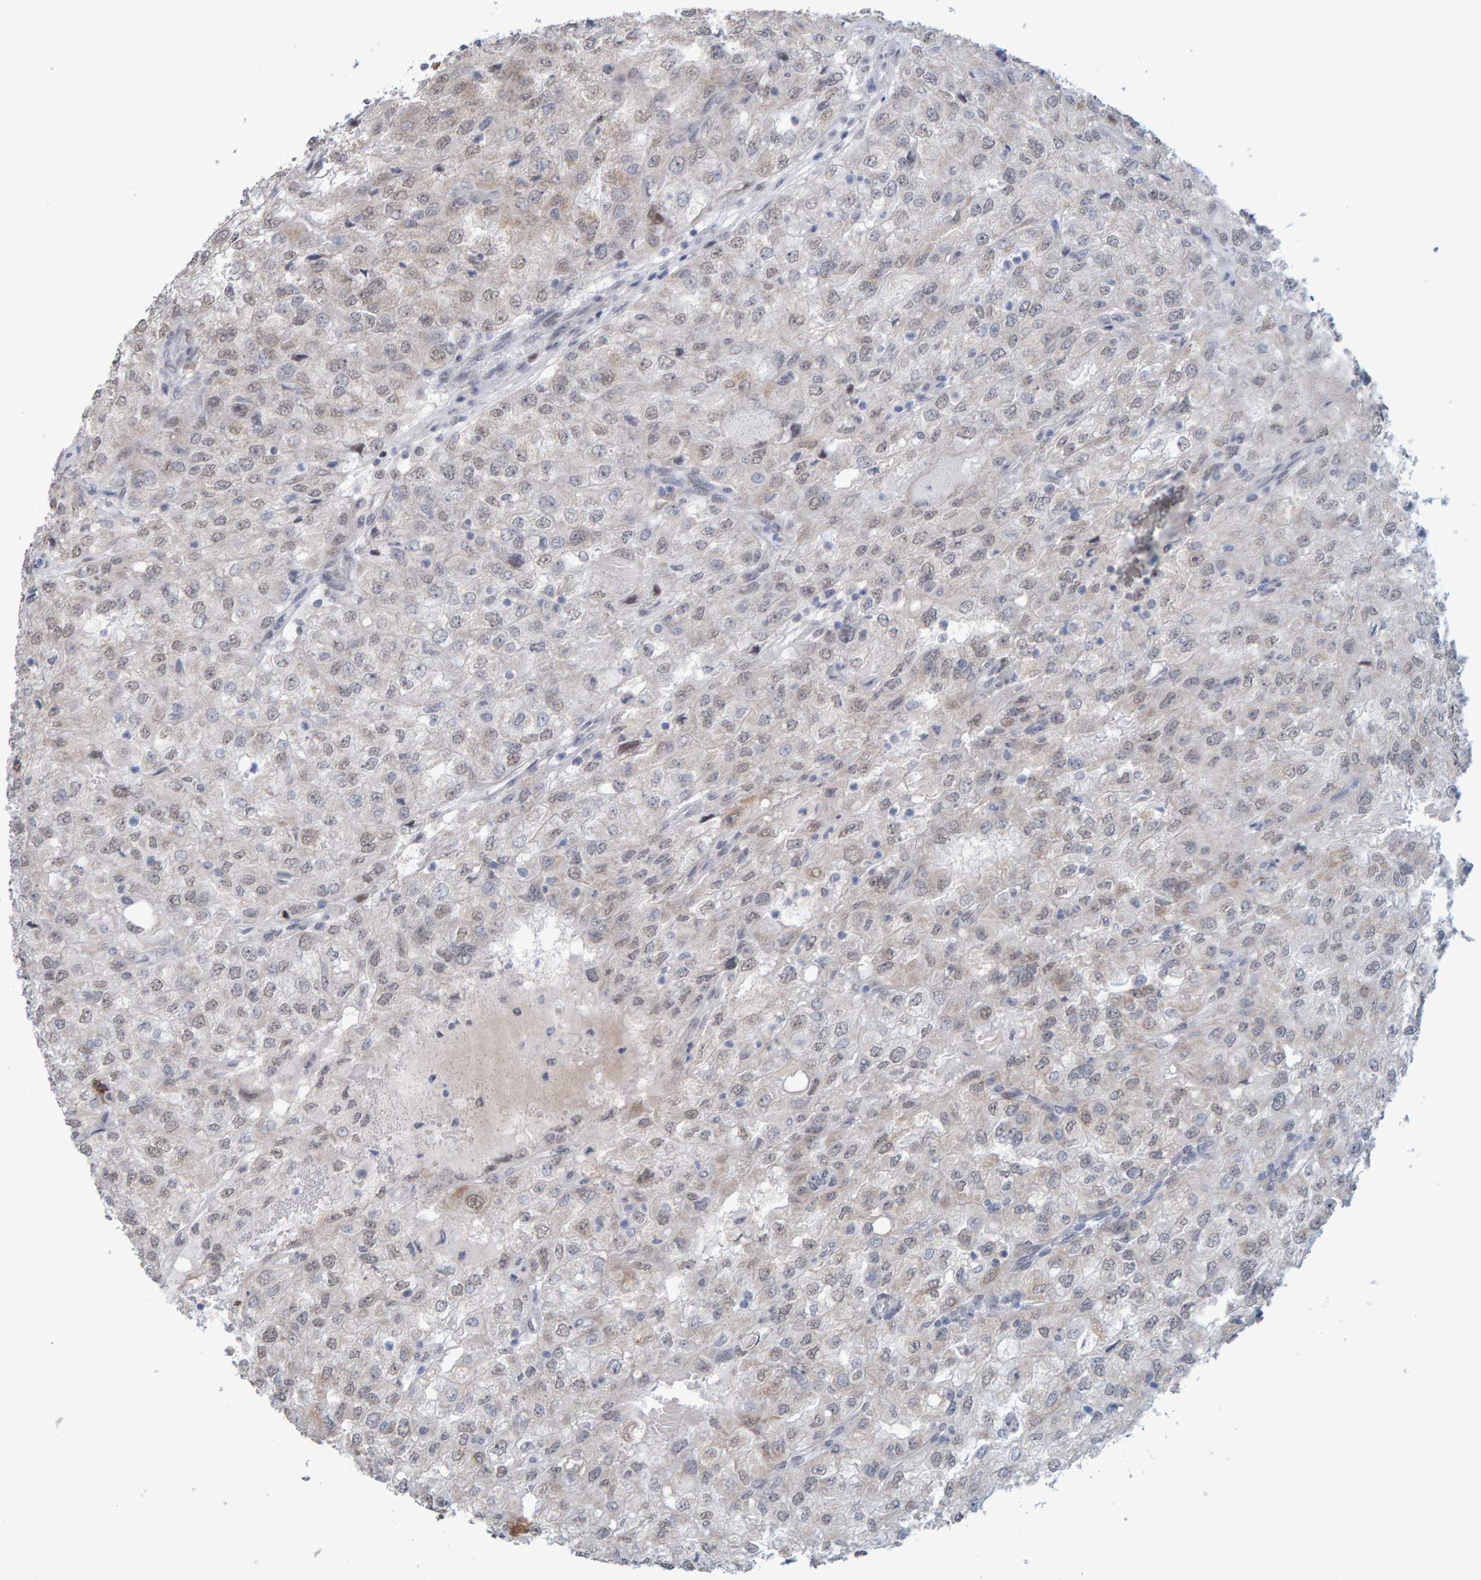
{"staining": {"intensity": "weak", "quantity": "<25%", "location": "nuclear"}, "tissue": "renal cancer", "cell_type": "Tumor cells", "image_type": "cancer", "snomed": [{"axis": "morphology", "description": "Adenocarcinoma, NOS"}, {"axis": "topography", "description": "Kidney"}], "caption": "High magnification brightfield microscopy of renal adenocarcinoma stained with DAB (3,3'-diaminobenzidine) (brown) and counterstained with hematoxylin (blue): tumor cells show no significant positivity. (IHC, brightfield microscopy, high magnification).", "gene": "USP43", "patient": {"sex": "female", "age": 54}}